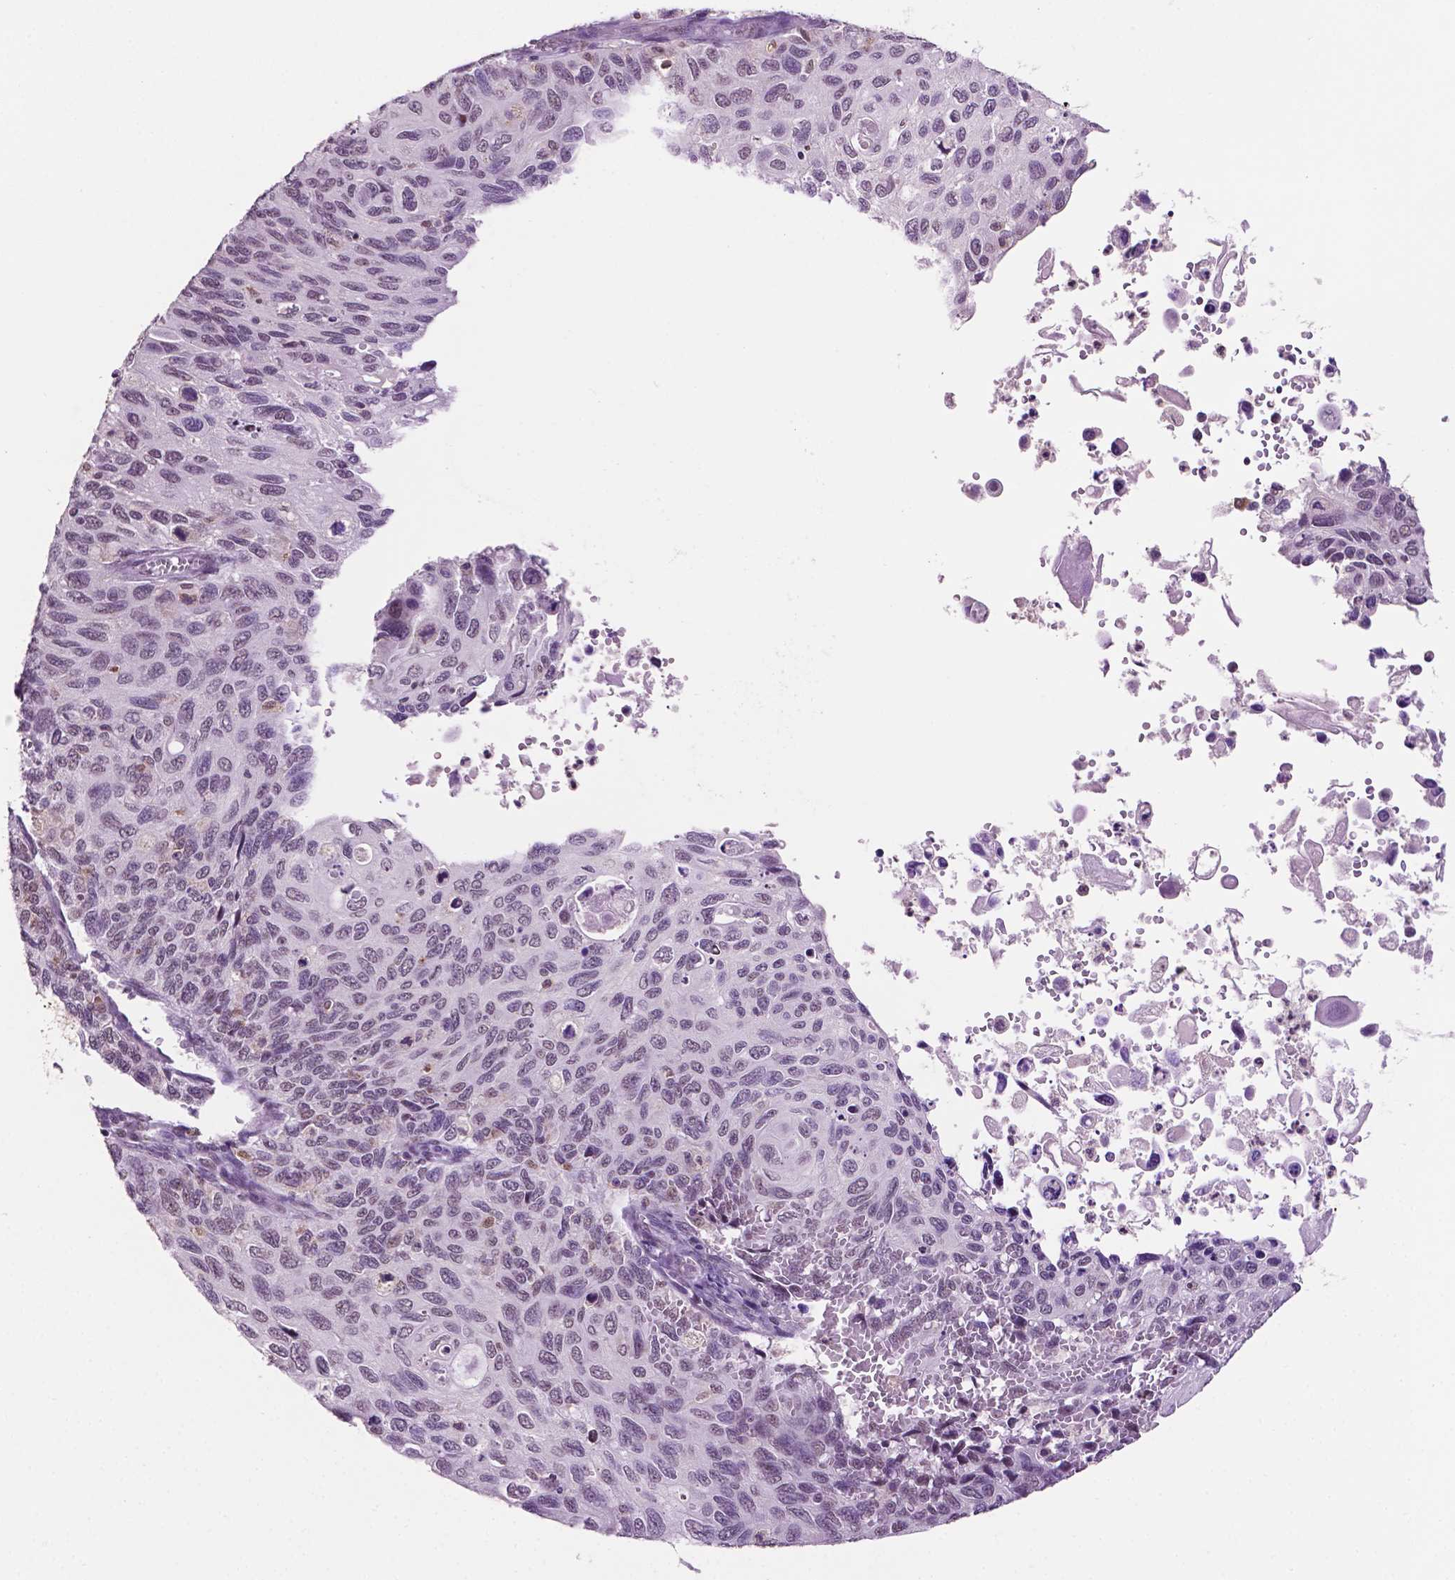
{"staining": {"intensity": "negative", "quantity": "none", "location": "none"}, "tissue": "cervical cancer", "cell_type": "Tumor cells", "image_type": "cancer", "snomed": [{"axis": "morphology", "description": "Squamous cell carcinoma, NOS"}, {"axis": "topography", "description": "Cervix"}], "caption": "A high-resolution image shows immunohistochemistry (IHC) staining of squamous cell carcinoma (cervical), which shows no significant positivity in tumor cells.", "gene": "PTPN6", "patient": {"sex": "female", "age": 70}}